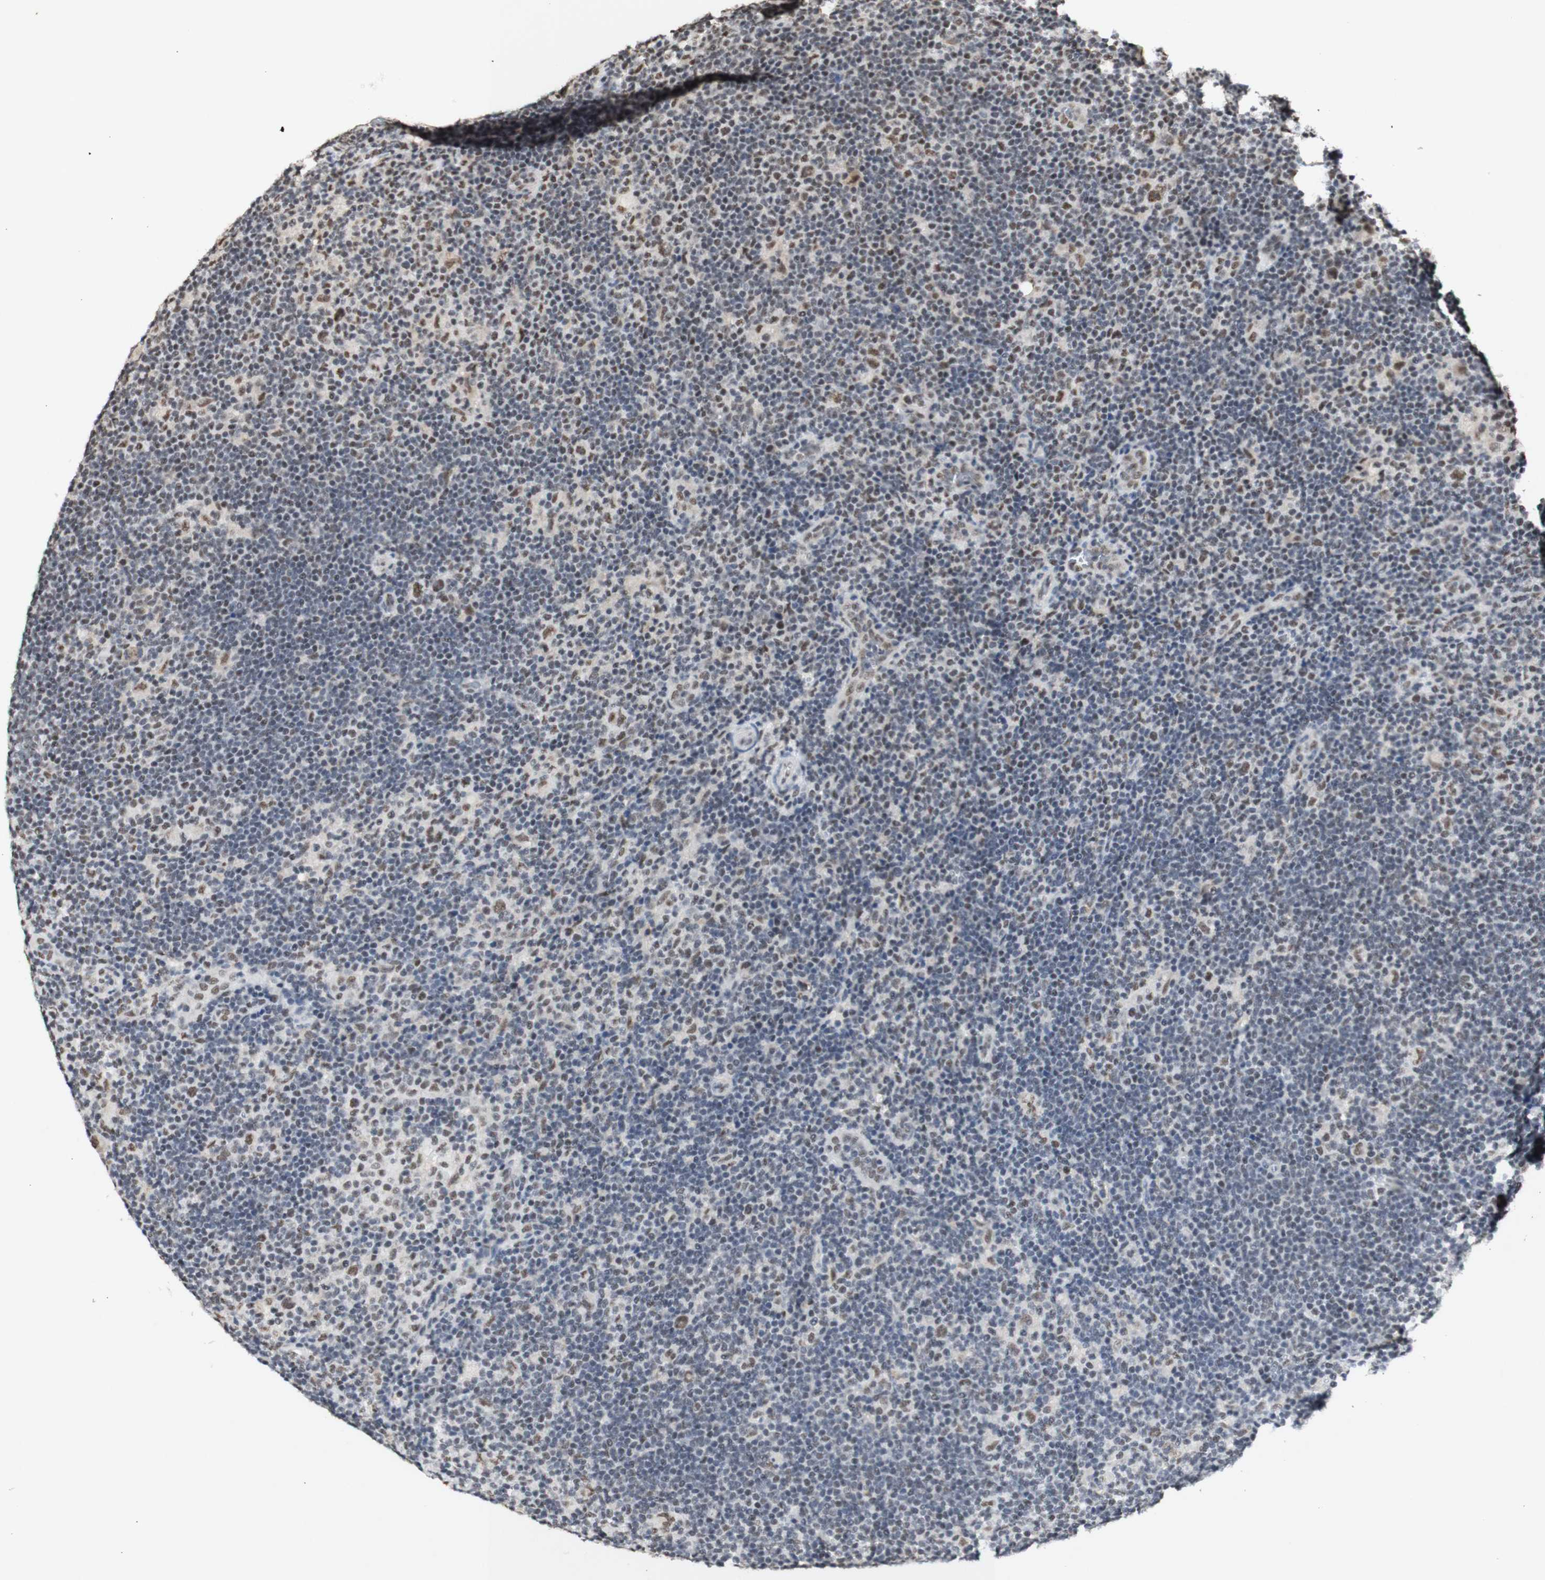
{"staining": {"intensity": "moderate", "quantity": ">75%", "location": "nuclear"}, "tissue": "lymphoma", "cell_type": "Tumor cells", "image_type": "cancer", "snomed": [{"axis": "morphology", "description": "Hodgkin's disease, NOS"}, {"axis": "topography", "description": "Lymph node"}], "caption": "A high-resolution photomicrograph shows immunohistochemistry (IHC) staining of Hodgkin's disease, which reveals moderate nuclear staining in about >75% of tumor cells.", "gene": "SNRPB", "patient": {"sex": "female", "age": 57}}